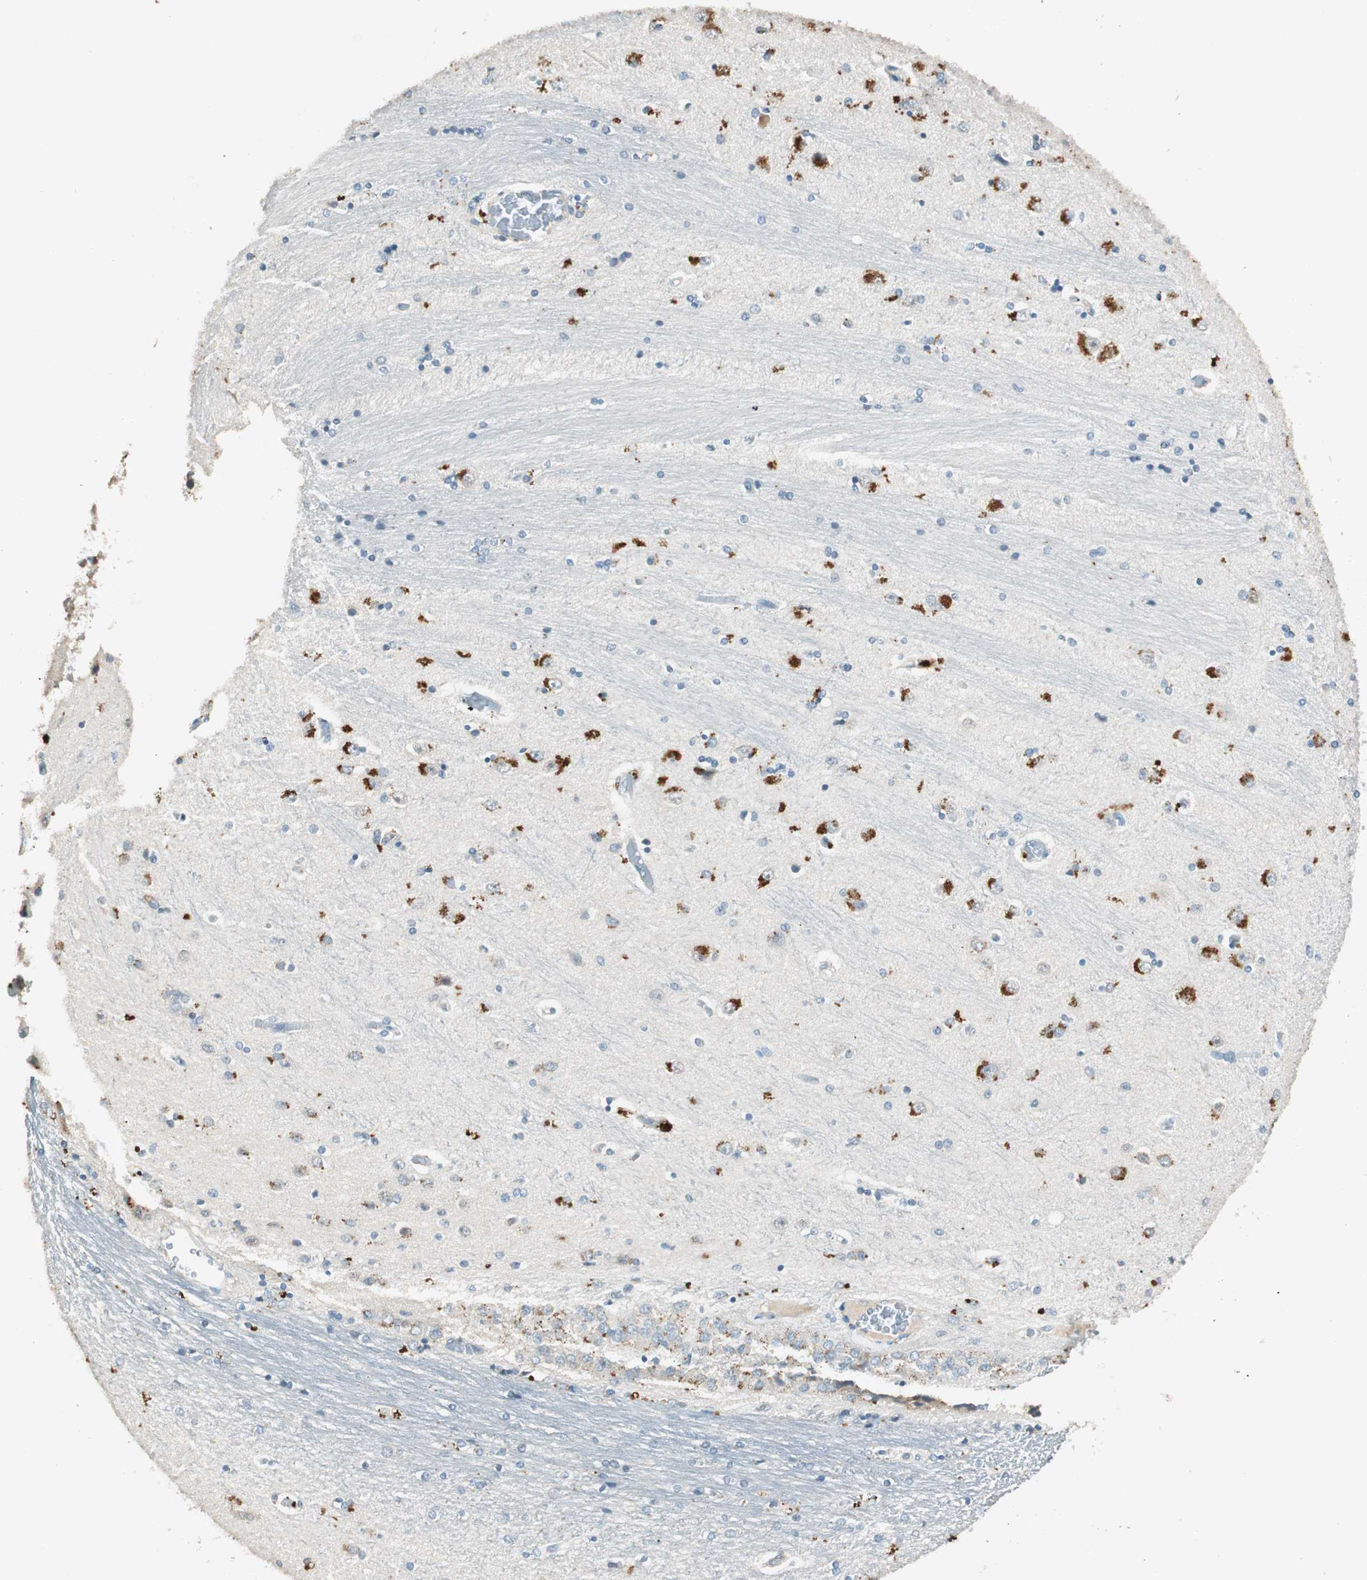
{"staining": {"intensity": "weak", "quantity": "<25%", "location": "cytoplasmic/membranous"}, "tissue": "hippocampus", "cell_type": "Glial cells", "image_type": "normal", "snomed": [{"axis": "morphology", "description": "Normal tissue, NOS"}, {"axis": "topography", "description": "Hippocampus"}], "caption": "A high-resolution photomicrograph shows IHC staining of benign hippocampus, which shows no significant positivity in glial cells.", "gene": "NKAIN1", "patient": {"sex": "female", "age": 54}}